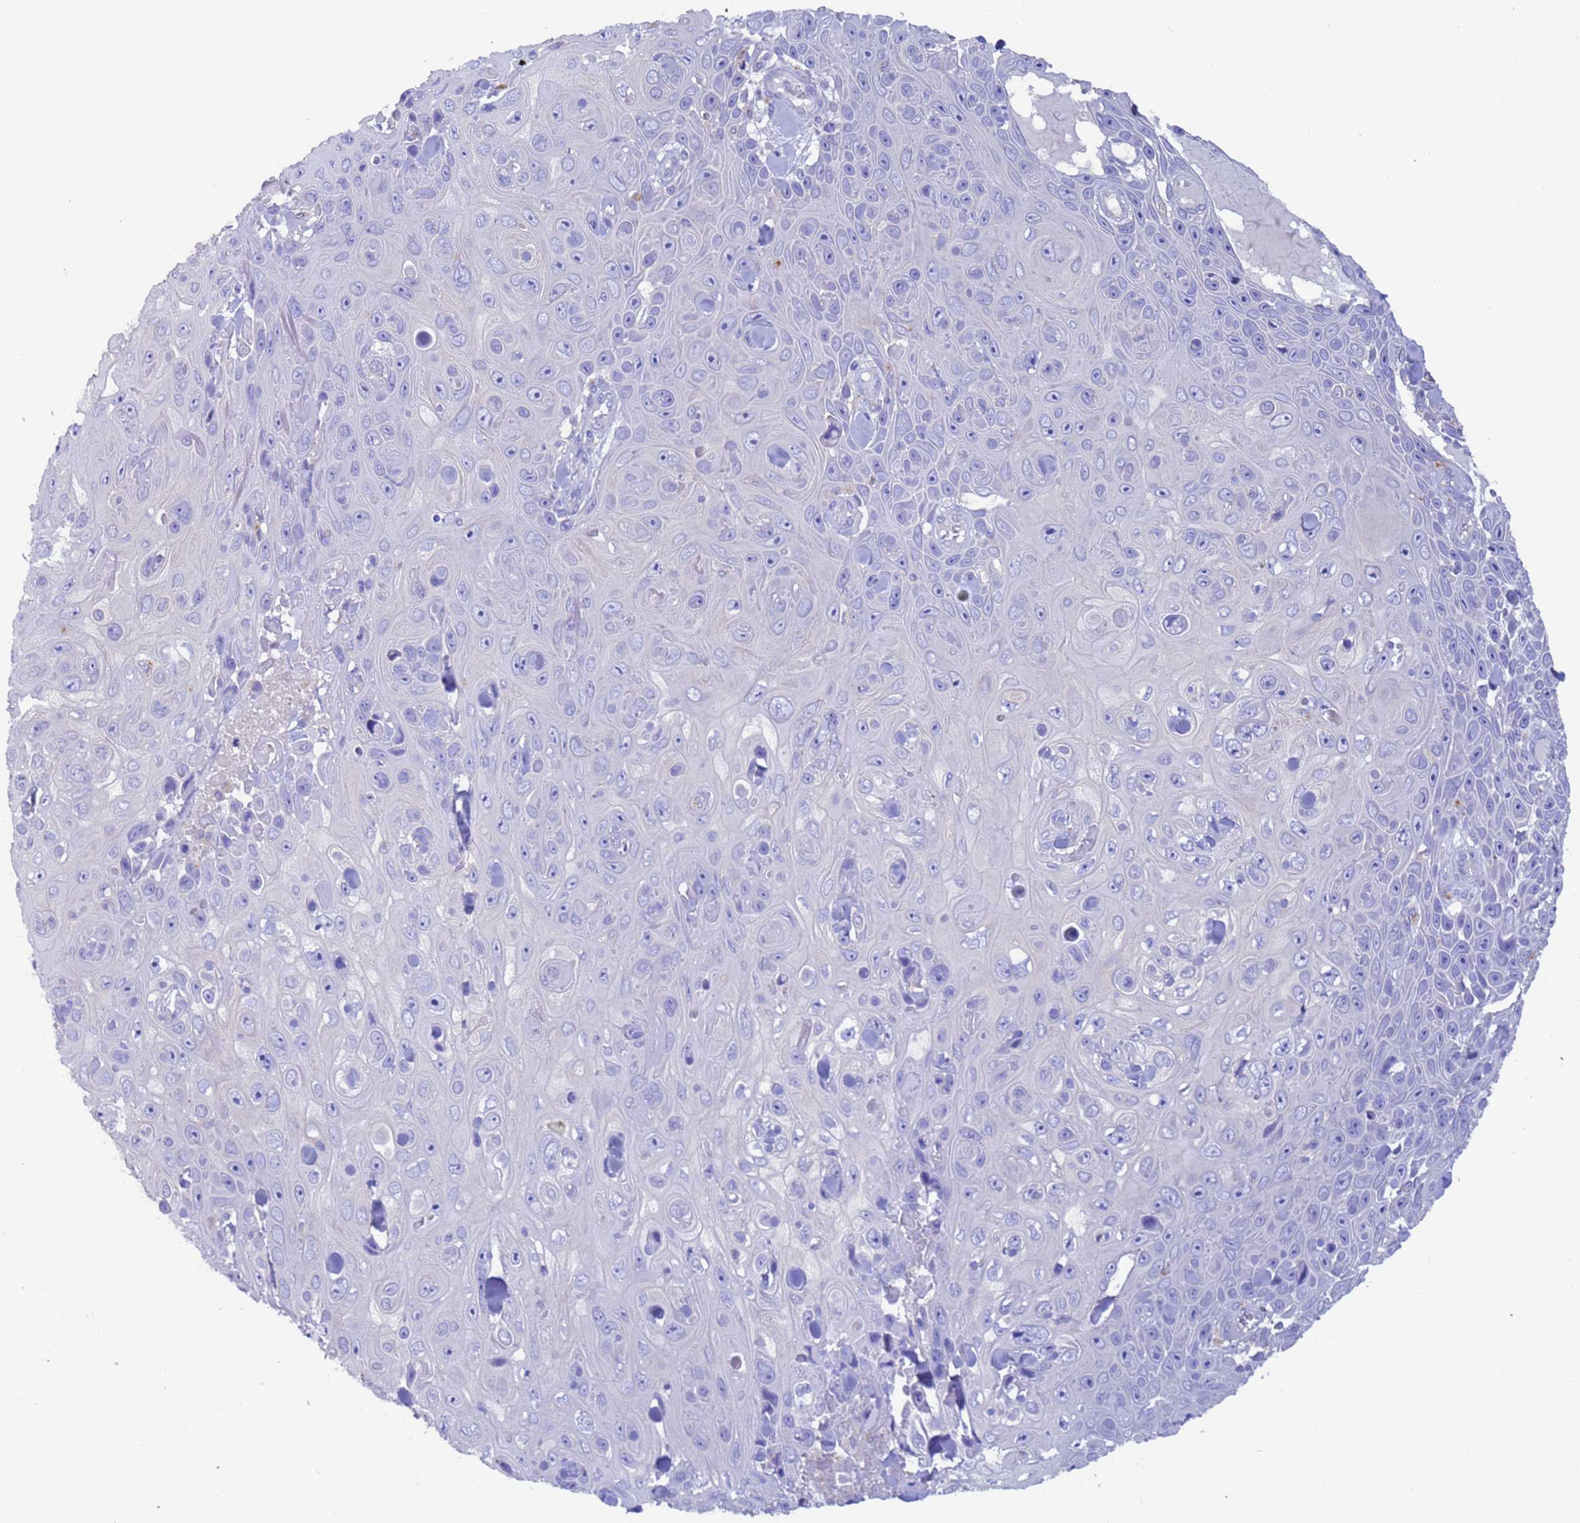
{"staining": {"intensity": "negative", "quantity": "none", "location": "none"}, "tissue": "skin cancer", "cell_type": "Tumor cells", "image_type": "cancer", "snomed": [{"axis": "morphology", "description": "Squamous cell carcinoma, NOS"}, {"axis": "topography", "description": "Skin"}], "caption": "The photomicrograph reveals no significant staining in tumor cells of skin squamous cell carcinoma.", "gene": "SRL", "patient": {"sex": "male", "age": 82}}